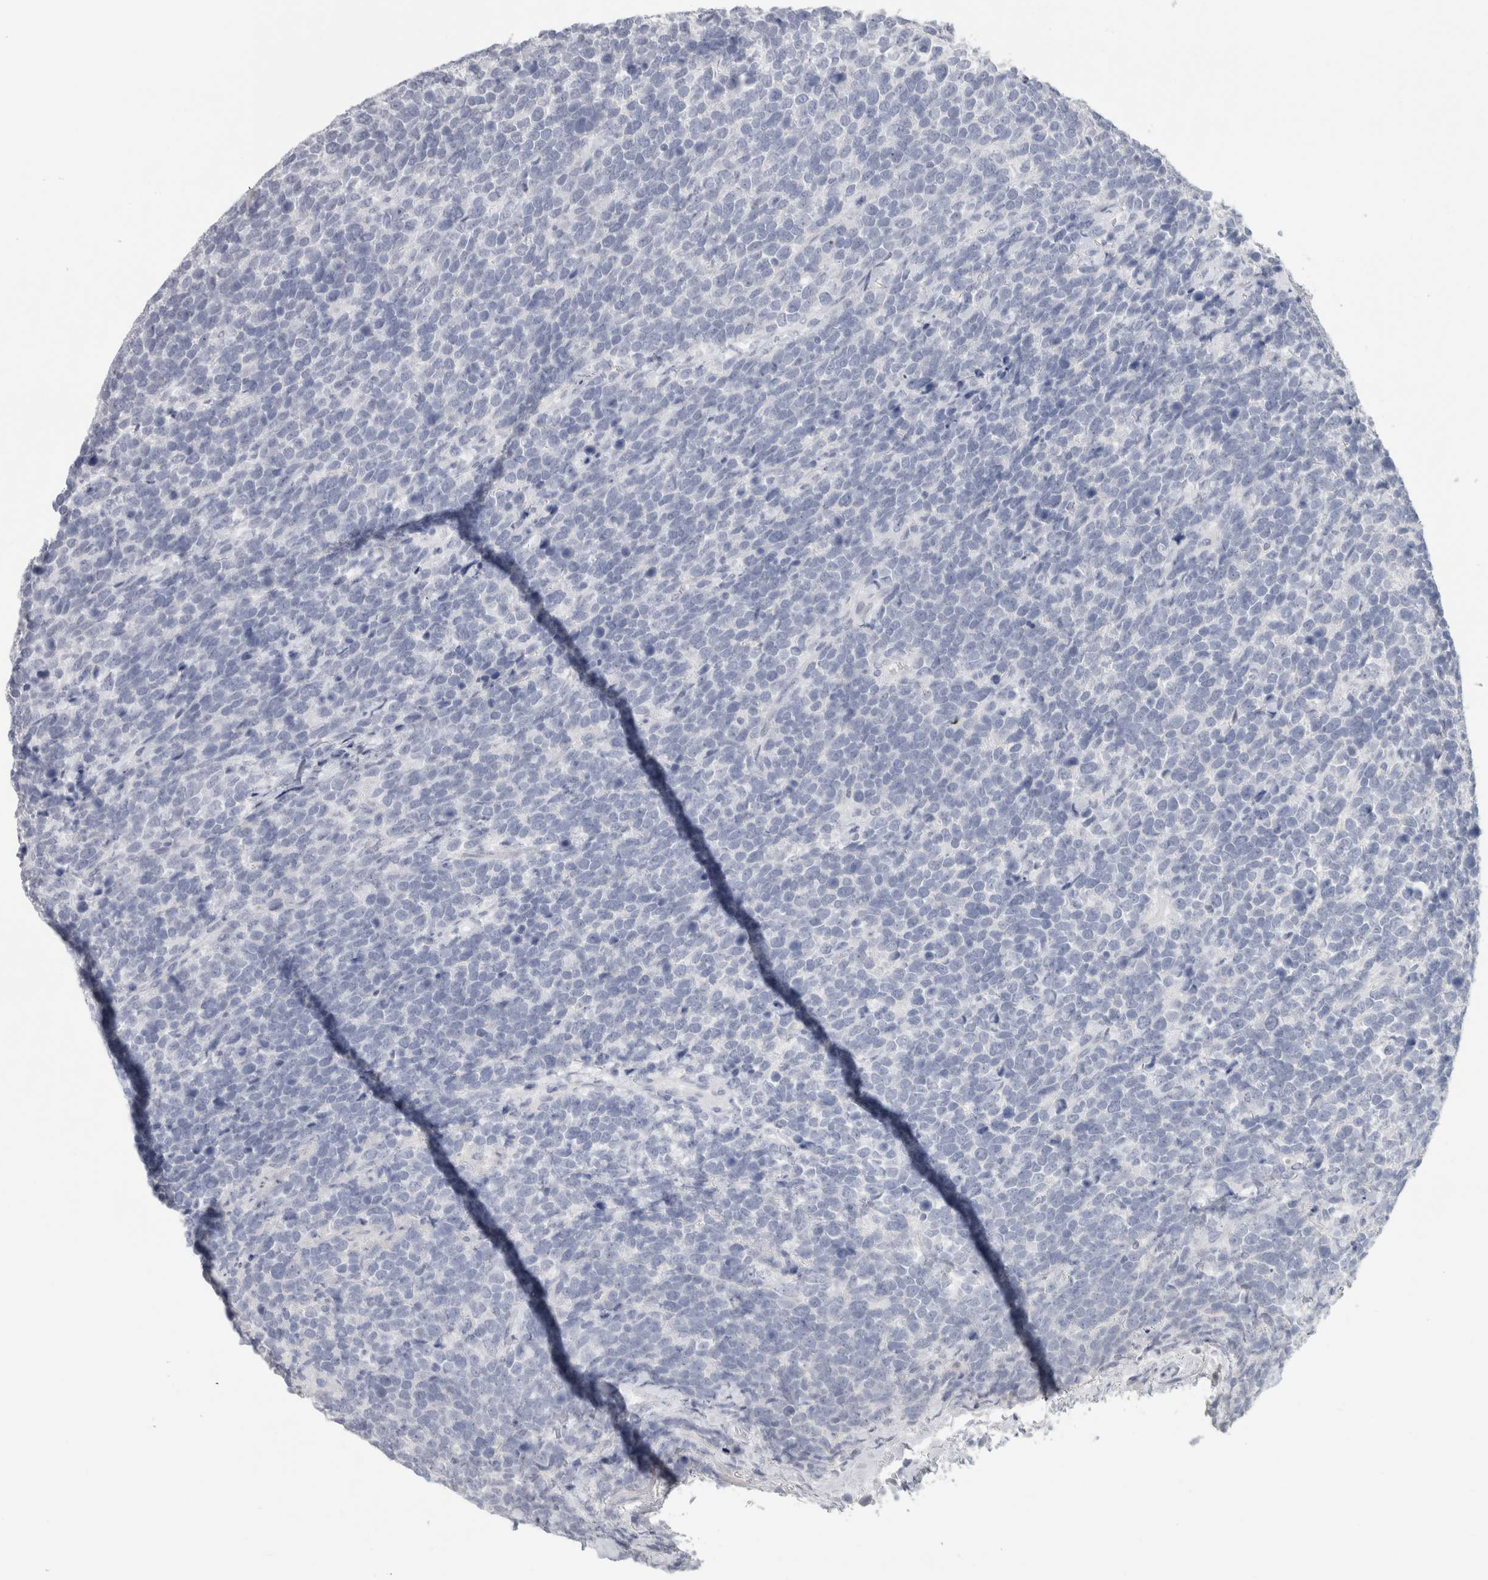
{"staining": {"intensity": "negative", "quantity": "none", "location": "none"}, "tissue": "urothelial cancer", "cell_type": "Tumor cells", "image_type": "cancer", "snomed": [{"axis": "morphology", "description": "Urothelial carcinoma, High grade"}, {"axis": "topography", "description": "Urinary bladder"}], "caption": "Immunohistochemistry micrograph of neoplastic tissue: human urothelial cancer stained with DAB (3,3'-diaminobenzidine) shows no significant protein expression in tumor cells.", "gene": "SLC6A1", "patient": {"sex": "female", "age": 82}}